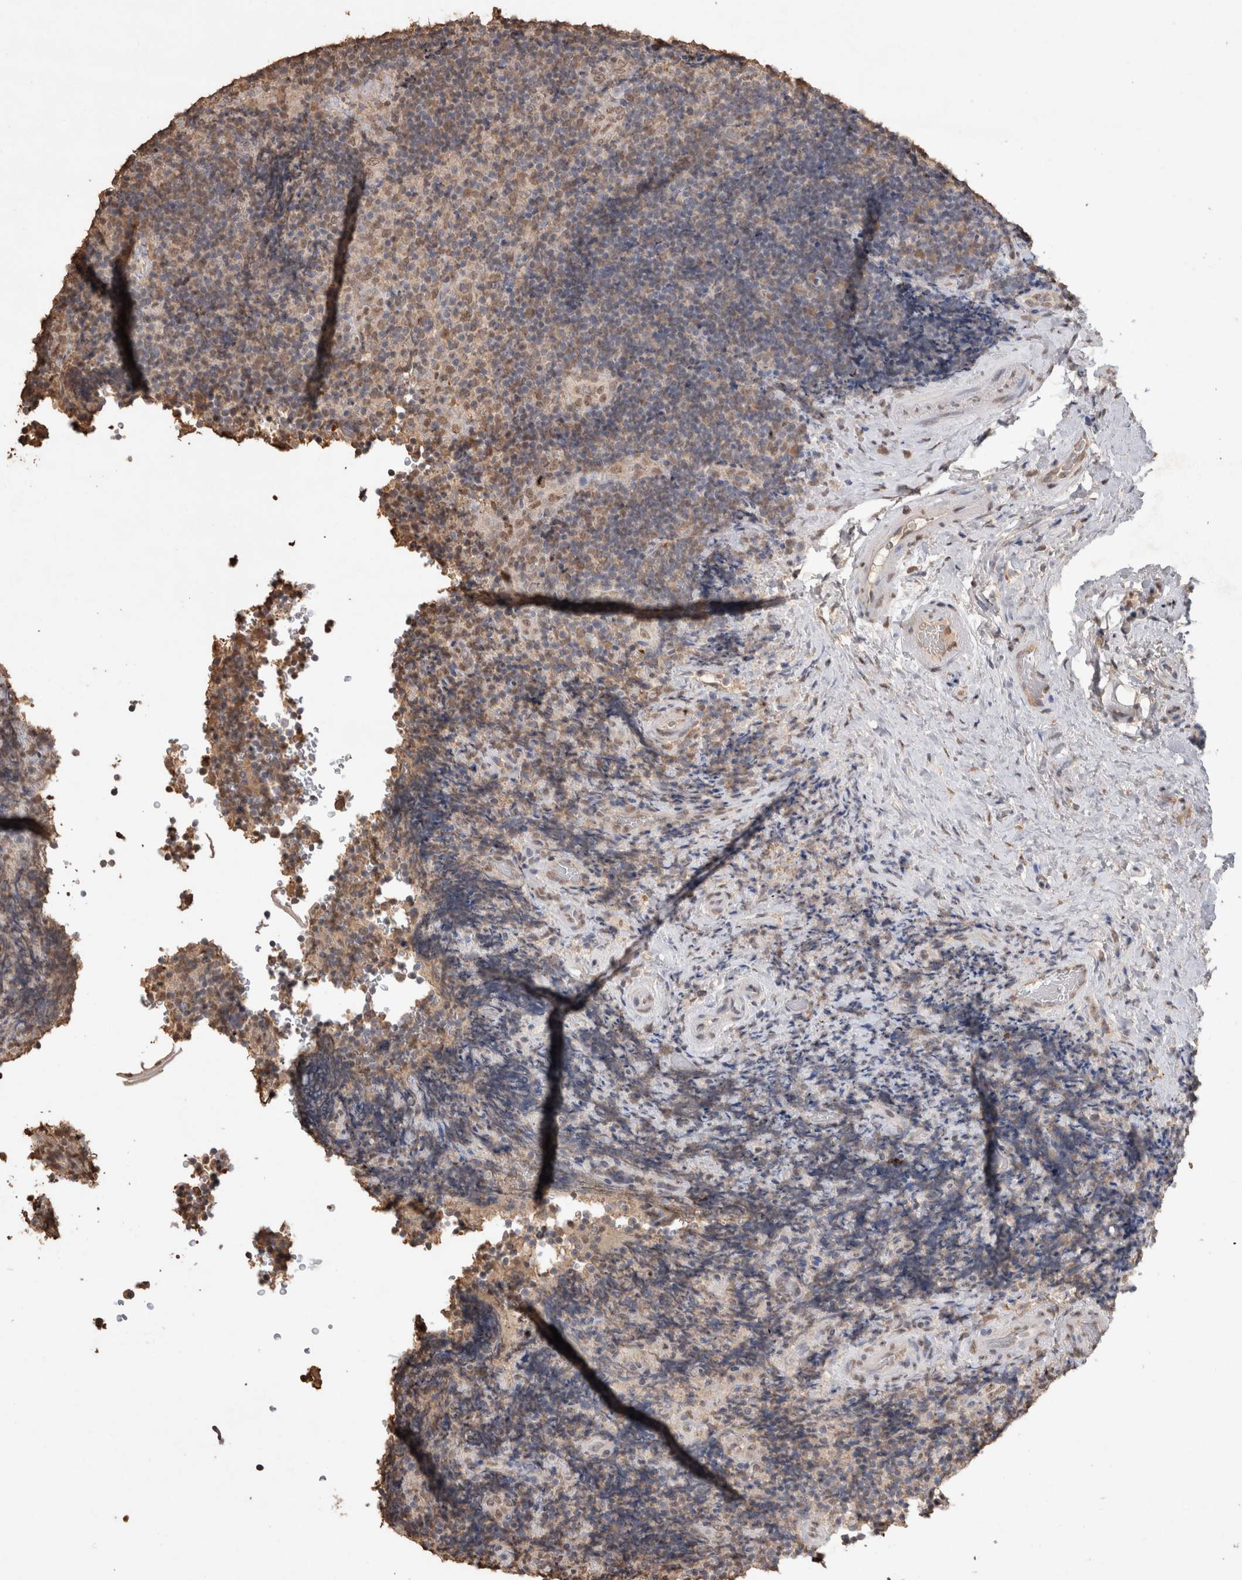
{"staining": {"intensity": "weak", "quantity": "25%-75%", "location": "nuclear"}, "tissue": "lymphoma", "cell_type": "Tumor cells", "image_type": "cancer", "snomed": [{"axis": "morphology", "description": "Malignant lymphoma, non-Hodgkin's type, High grade"}, {"axis": "topography", "description": "Tonsil"}], "caption": "An immunohistochemistry (IHC) image of neoplastic tissue is shown. Protein staining in brown labels weak nuclear positivity in lymphoma within tumor cells.", "gene": "MLX", "patient": {"sex": "female", "age": 36}}